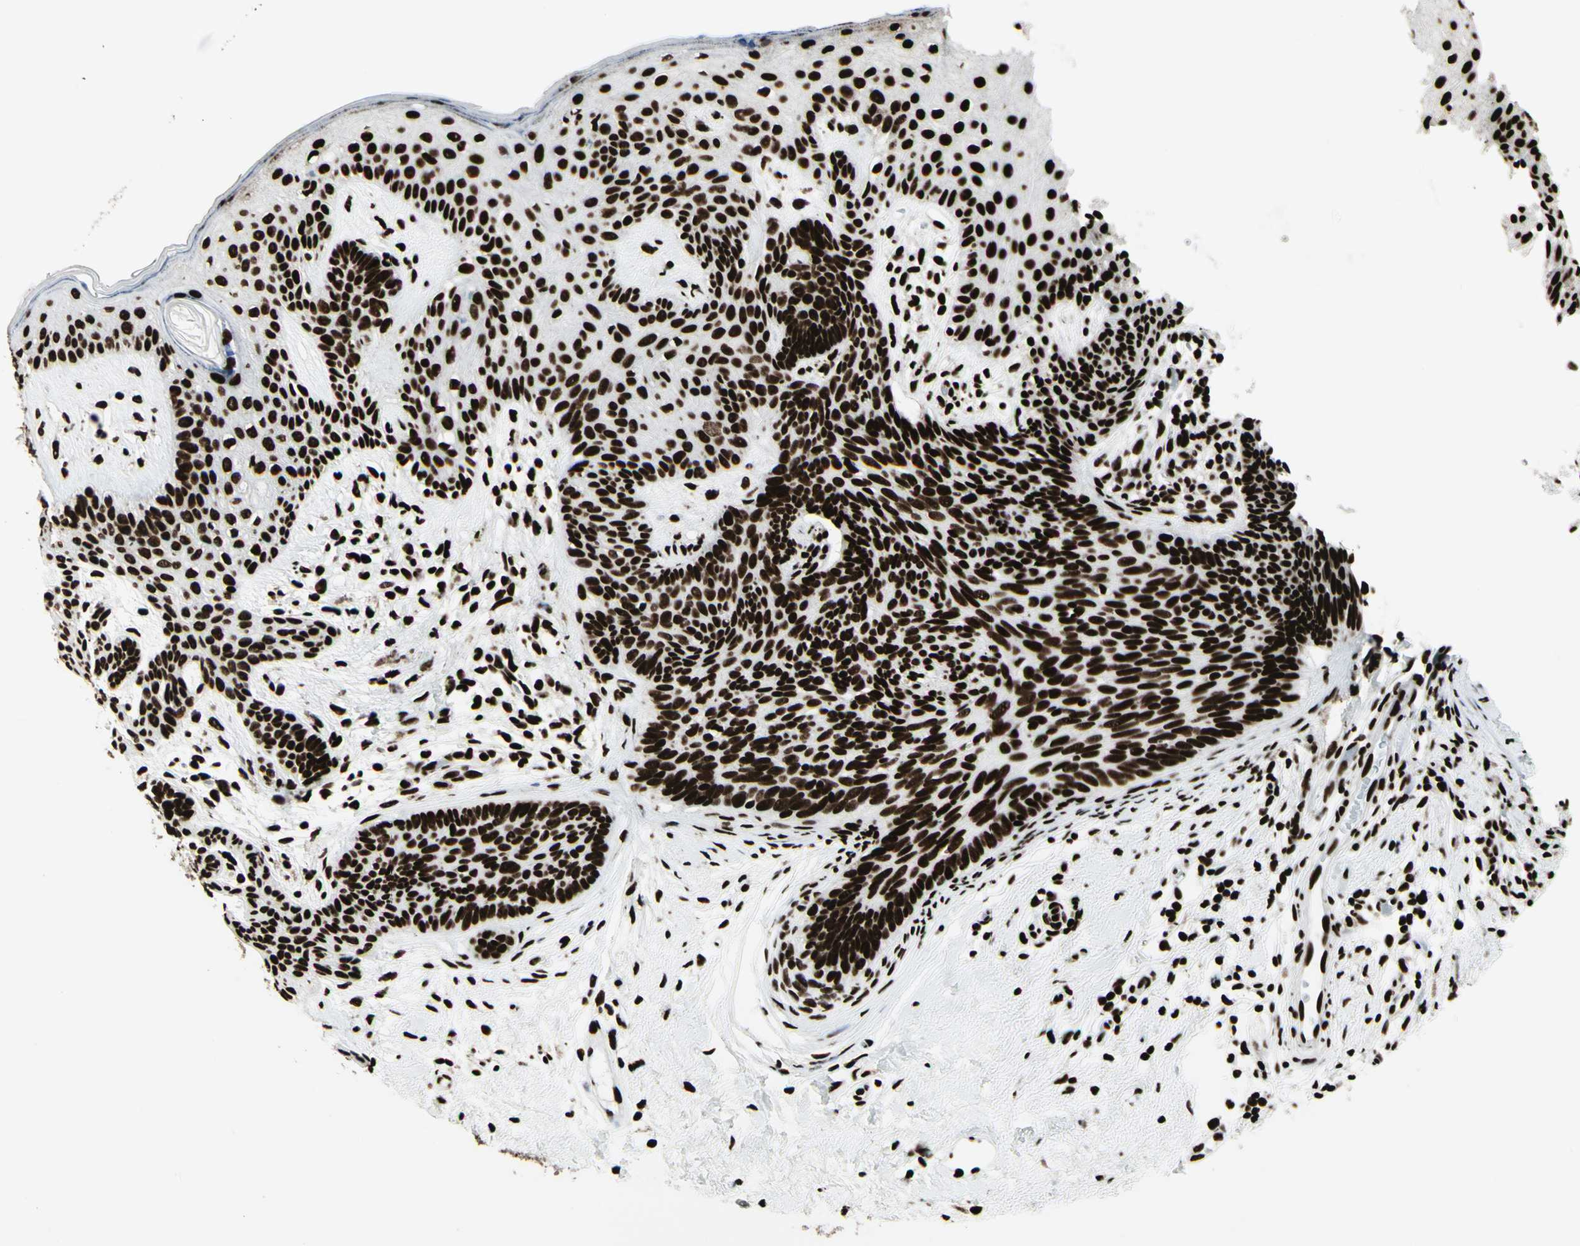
{"staining": {"intensity": "strong", "quantity": ">75%", "location": "nuclear"}, "tissue": "skin cancer", "cell_type": "Tumor cells", "image_type": "cancer", "snomed": [{"axis": "morphology", "description": "Developmental malformation"}, {"axis": "morphology", "description": "Basal cell carcinoma"}, {"axis": "topography", "description": "Skin"}], "caption": "Immunohistochemical staining of human skin cancer (basal cell carcinoma) reveals strong nuclear protein staining in approximately >75% of tumor cells.", "gene": "U2AF2", "patient": {"sex": "female", "age": 62}}